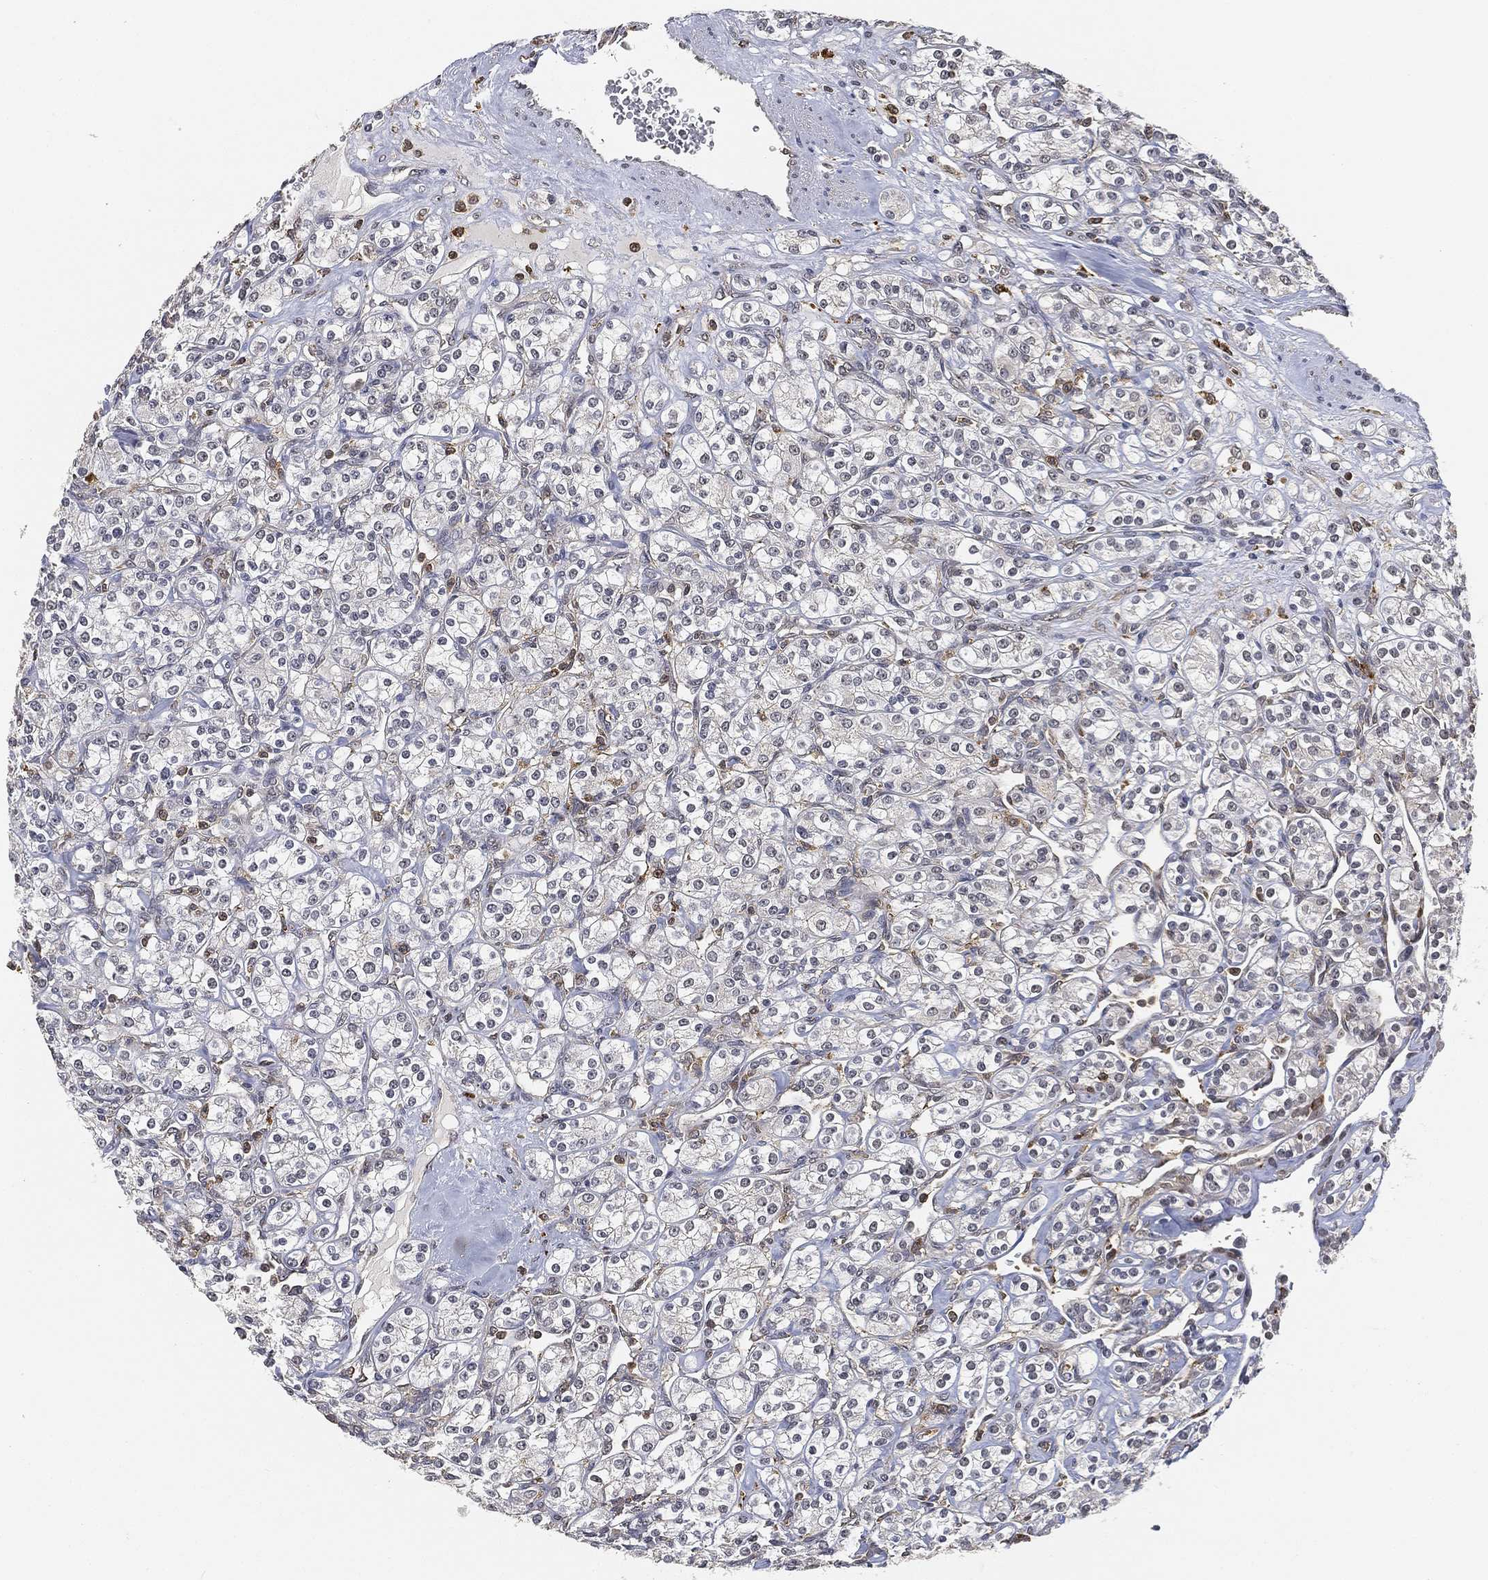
{"staining": {"intensity": "negative", "quantity": "none", "location": "none"}, "tissue": "renal cancer", "cell_type": "Tumor cells", "image_type": "cancer", "snomed": [{"axis": "morphology", "description": "Adenocarcinoma, NOS"}, {"axis": "topography", "description": "Kidney"}], "caption": "DAB (3,3'-diaminobenzidine) immunohistochemical staining of human adenocarcinoma (renal) exhibits no significant staining in tumor cells. (DAB IHC with hematoxylin counter stain).", "gene": "WDR26", "patient": {"sex": "male", "age": 77}}